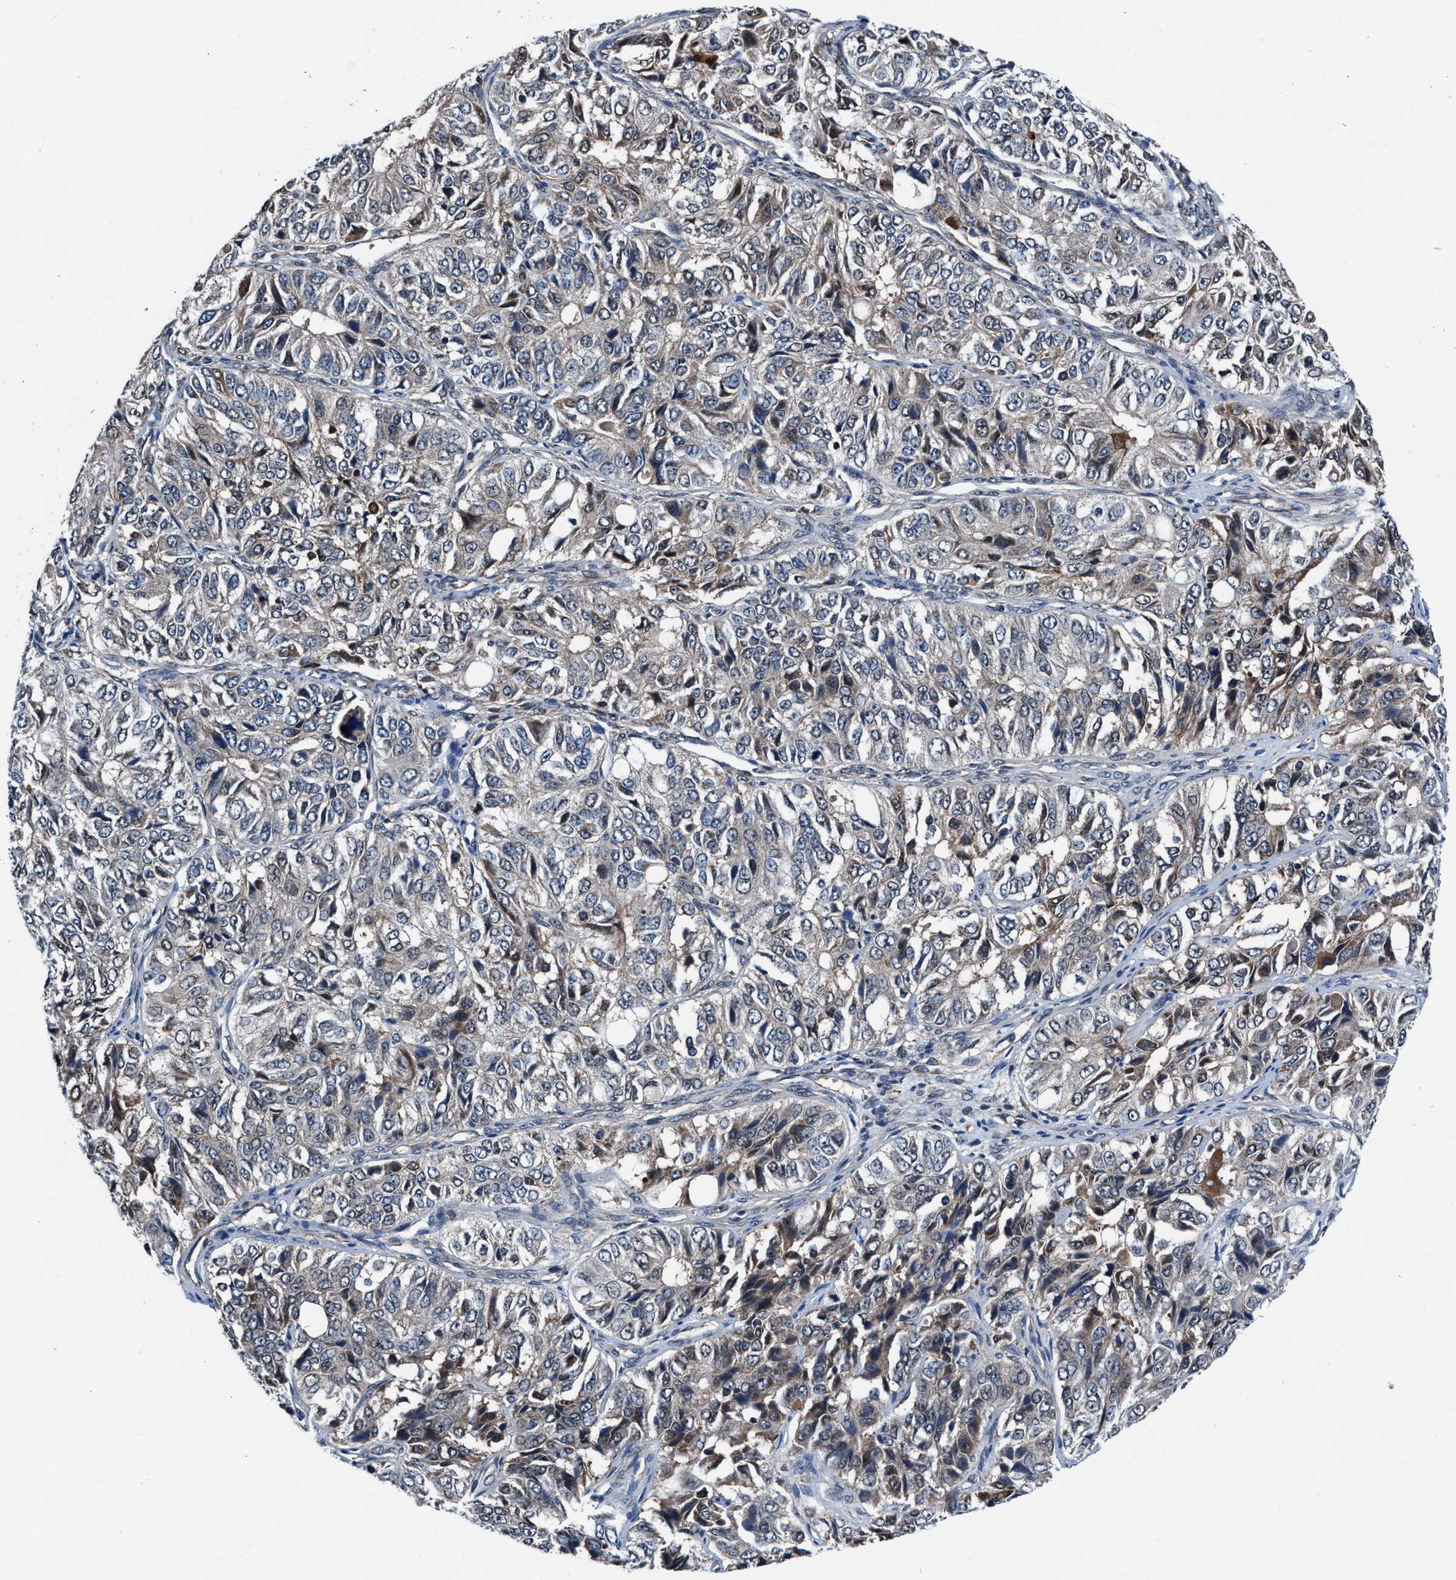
{"staining": {"intensity": "weak", "quantity": "<25%", "location": "cytoplasmic/membranous"}, "tissue": "ovarian cancer", "cell_type": "Tumor cells", "image_type": "cancer", "snomed": [{"axis": "morphology", "description": "Carcinoma, endometroid"}, {"axis": "topography", "description": "Ovary"}], "caption": "IHC of ovarian cancer reveals no expression in tumor cells.", "gene": "PRPSAP2", "patient": {"sex": "female", "age": 51}}